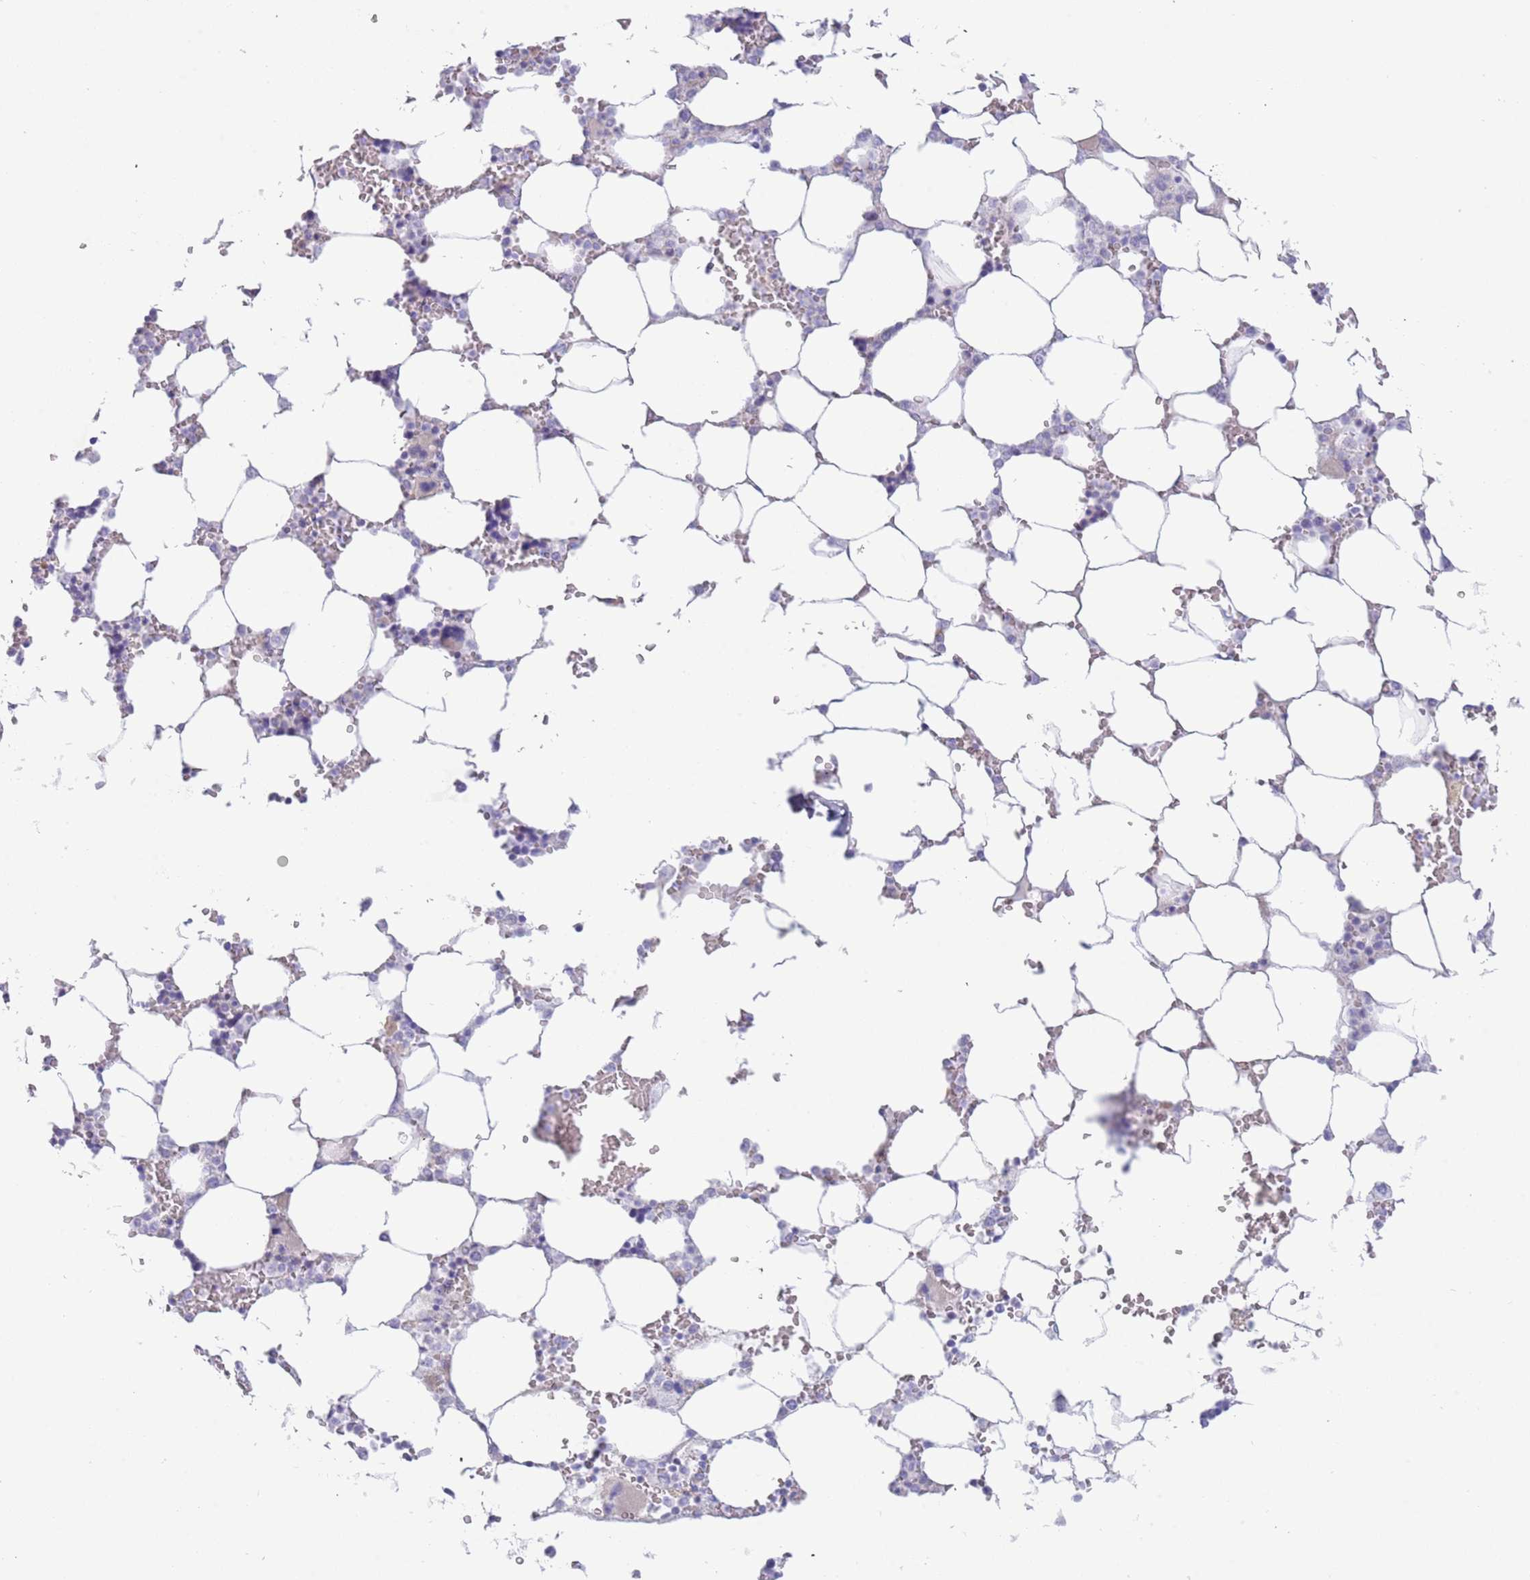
{"staining": {"intensity": "negative", "quantity": "none", "location": "none"}, "tissue": "bone marrow", "cell_type": "Hematopoietic cells", "image_type": "normal", "snomed": [{"axis": "morphology", "description": "Normal tissue, NOS"}, {"axis": "topography", "description": "Bone marrow"}], "caption": "Hematopoietic cells show no significant protein positivity in unremarkable bone marrow. Nuclei are stained in blue.", "gene": "ACR", "patient": {"sex": "male", "age": 64}}